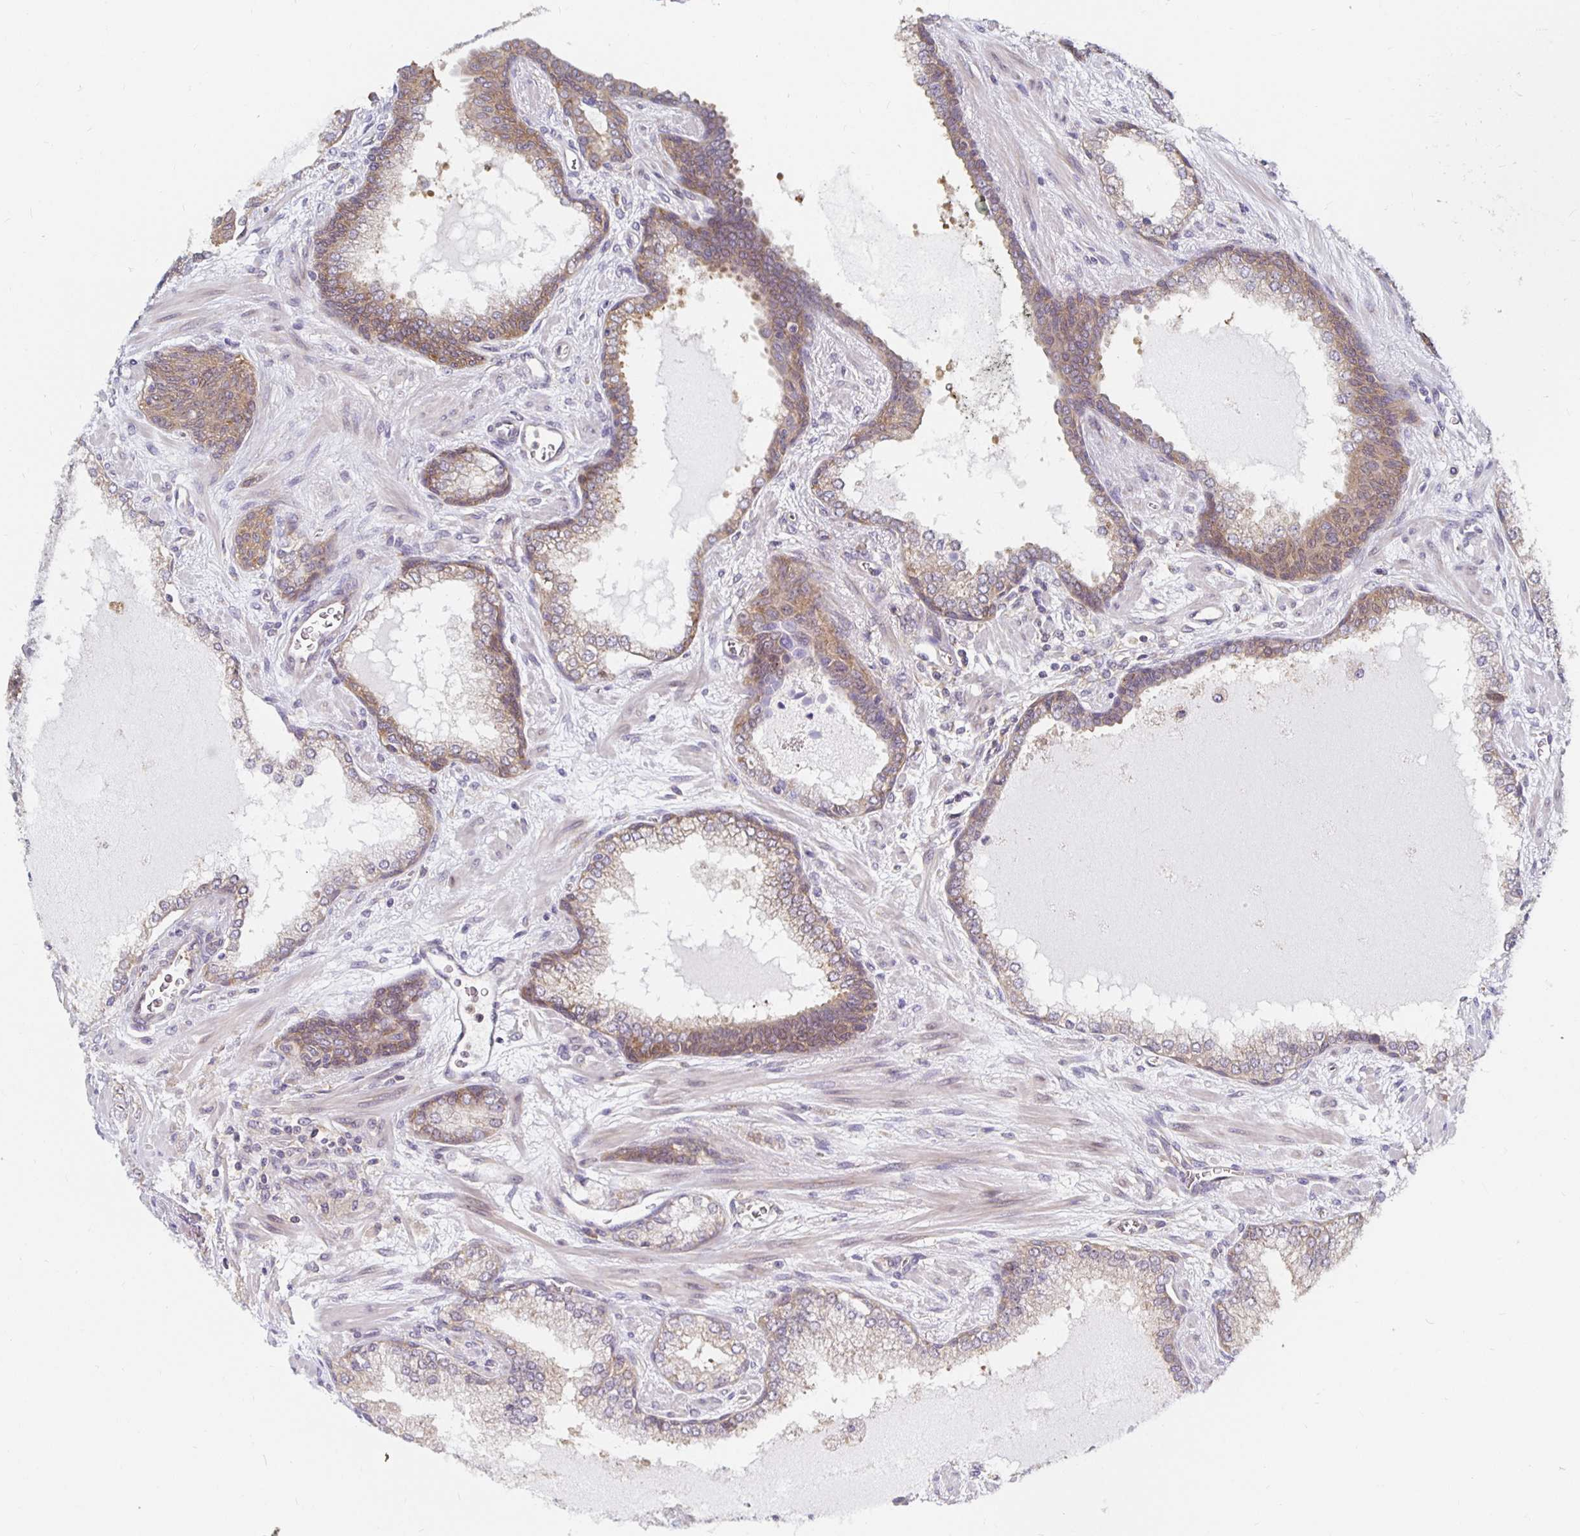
{"staining": {"intensity": "moderate", "quantity": "25%-75%", "location": "cytoplasmic/membranous"}, "tissue": "prostate cancer", "cell_type": "Tumor cells", "image_type": "cancer", "snomed": [{"axis": "morphology", "description": "Normal tissue, NOS"}, {"axis": "morphology", "description": "Adenocarcinoma, High grade"}, {"axis": "topography", "description": "Prostate"}, {"axis": "topography", "description": "Peripheral nerve tissue"}], "caption": "A histopathology image of prostate cancer stained for a protein displays moderate cytoplasmic/membranous brown staining in tumor cells.", "gene": "PDAP1", "patient": {"sex": "male", "age": 68}}